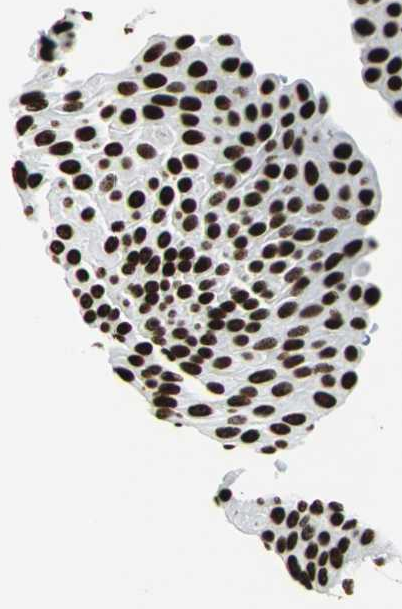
{"staining": {"intensity": "strong", "quantity": ">75%", "location": "nuclear"}, "tissue": "urothelial cancer", "cell_type": "Tumor cells", "image_type": "cancer", "snomed": [{"axis": "morphology", "description": "Urothelial carcinoma, Low grade"}, {"axis": "topography", "description": "Urinary bladder"}], "caption": "Brown immunohistochemical staining in human urothelial carcinoma (low-grade) shows strong nuclear expression in about >75% of tumor cells.", "gene": "APEX1", "patient": {"sex": "female", "age": 60}}